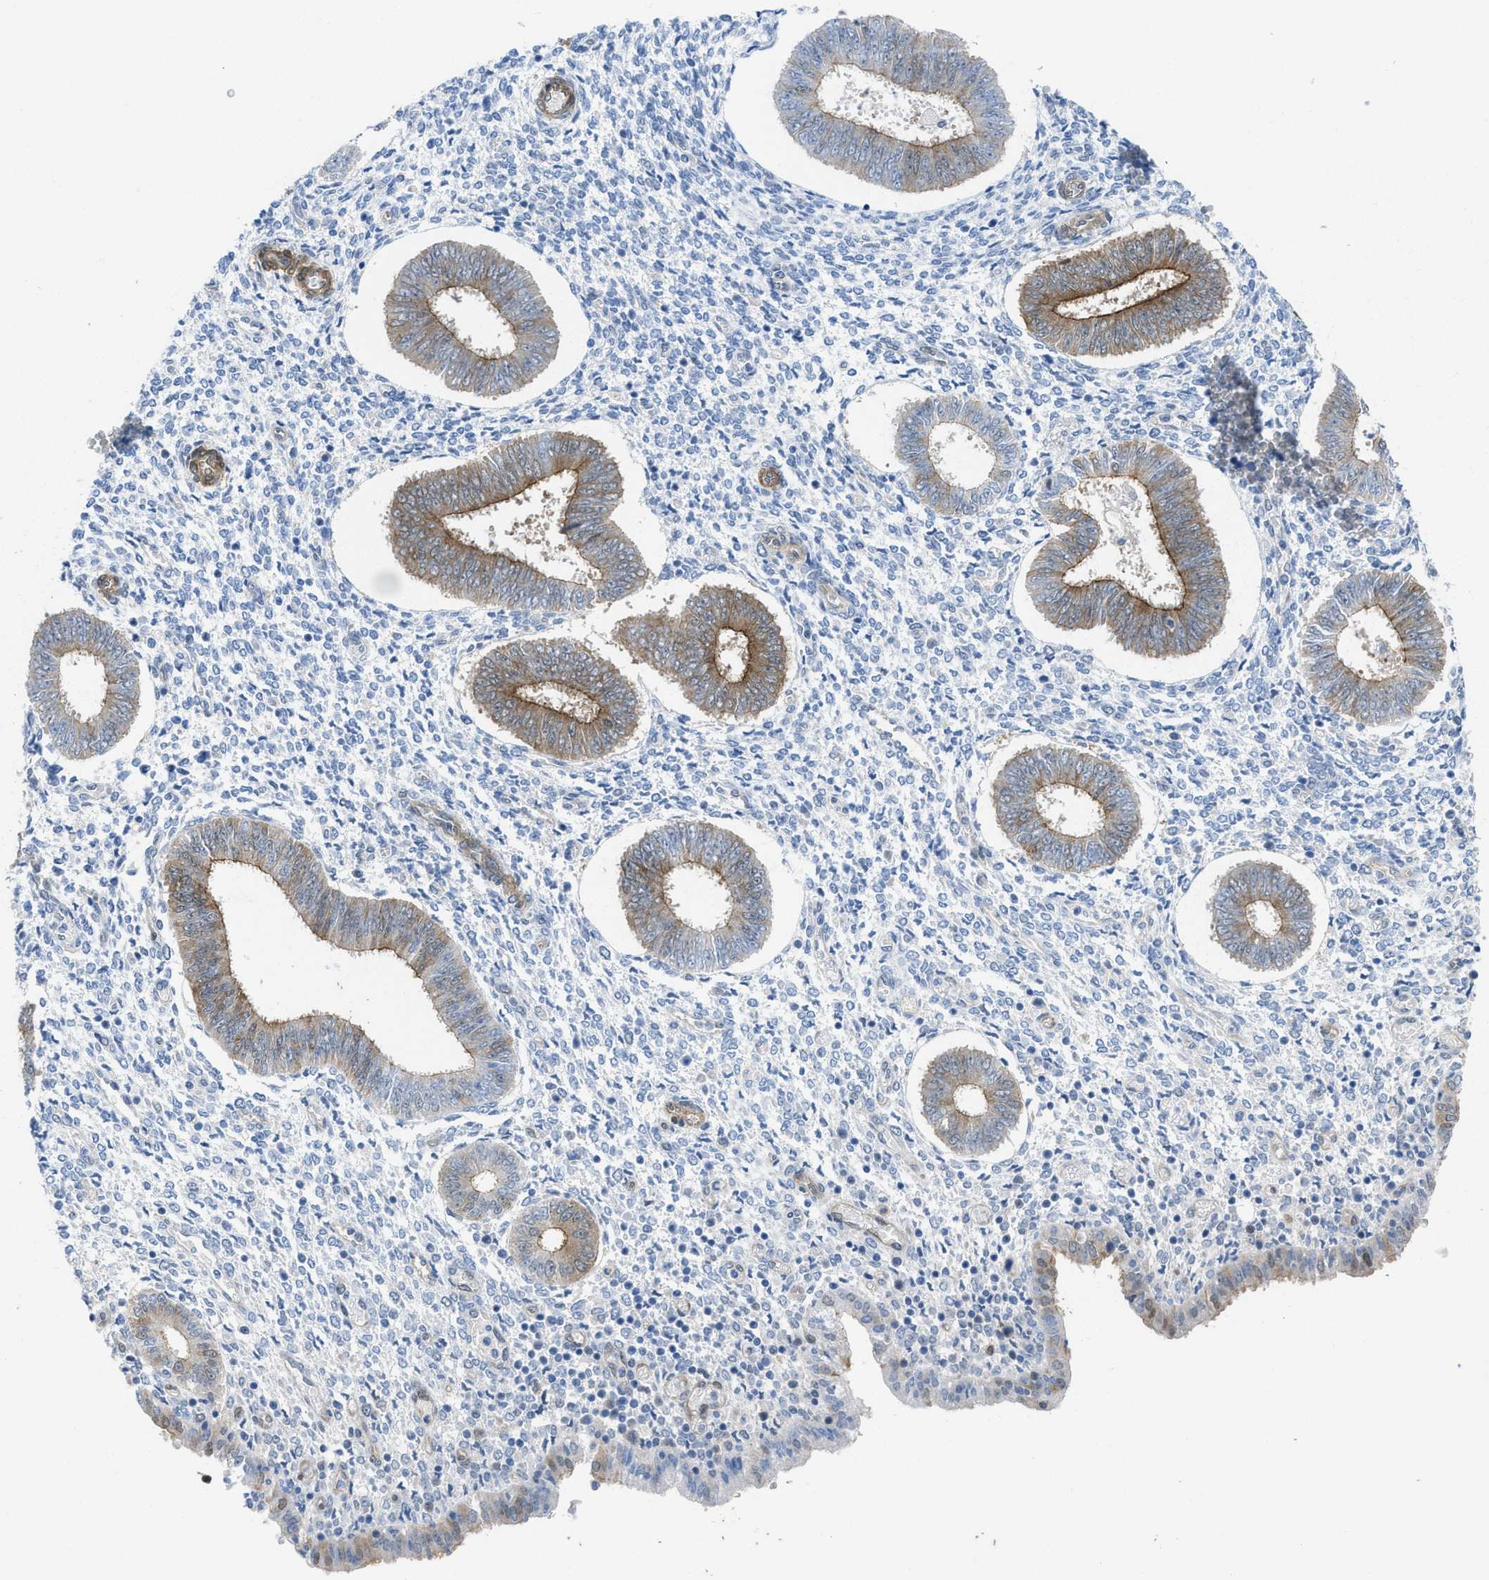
{"staining": {"intensity": "moderate", "quantity": "<25%", "location": "cytoplasmic/membranous"}, "tissue": "endometrium", "cell_type": "Cells in endometrial stroma", "image_type": "normal", "snomed": [{"axis": "morphology", "description": "Normal tissue, NOS"}, {"axis": "topography", "description": "Endometrium"}], "caption": "Unremarkable endometrium shows moderate cytoplasmic/membranous staining in approximately <25% of cells in endometrial stroma, visualized by immunohistochemistry. (Stains: DAB in brown, nuclei in blue, Microscopy: brightfield microscopy at high magnification).", "gene": "PDLIM5", "patient": {"sex": "female", "age": 35}}